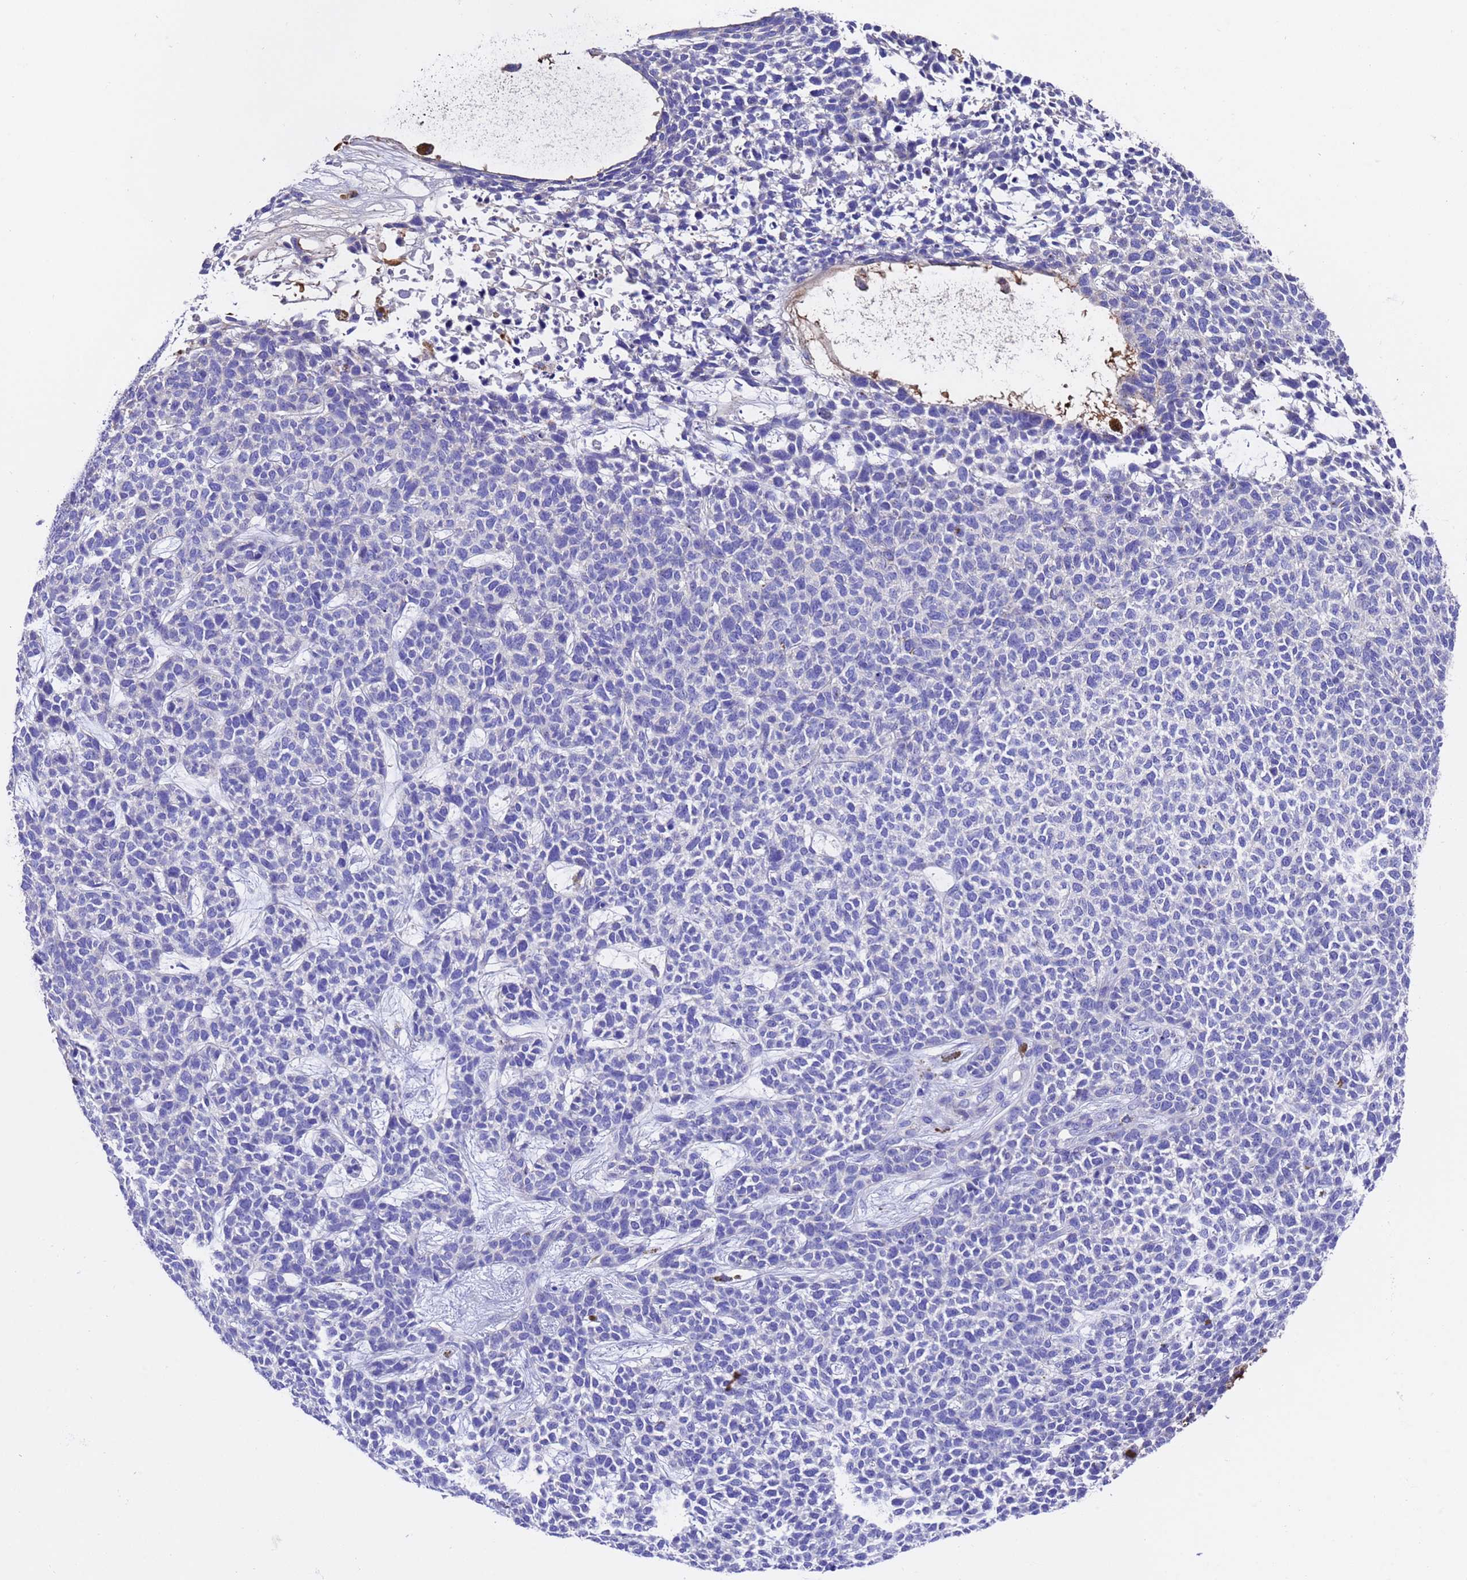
{"staining": {"intensity": "negative", "quantity": "none", "location": "none"}, "tissue": "skin cancer", "cell_type": "Tumor cells", "image_type": "cancer", "snomed": [{"axis": "morphology", "description": "Basal cell carcinoma"}, {"axis": "topography", "description": "Skin"}], "caption": "An image of human skin cancer (basal cell carcinoma) is negative for staining in tumor cells.", "gene": "ELP6", "patient": {"sex": "female", "age": 84}}